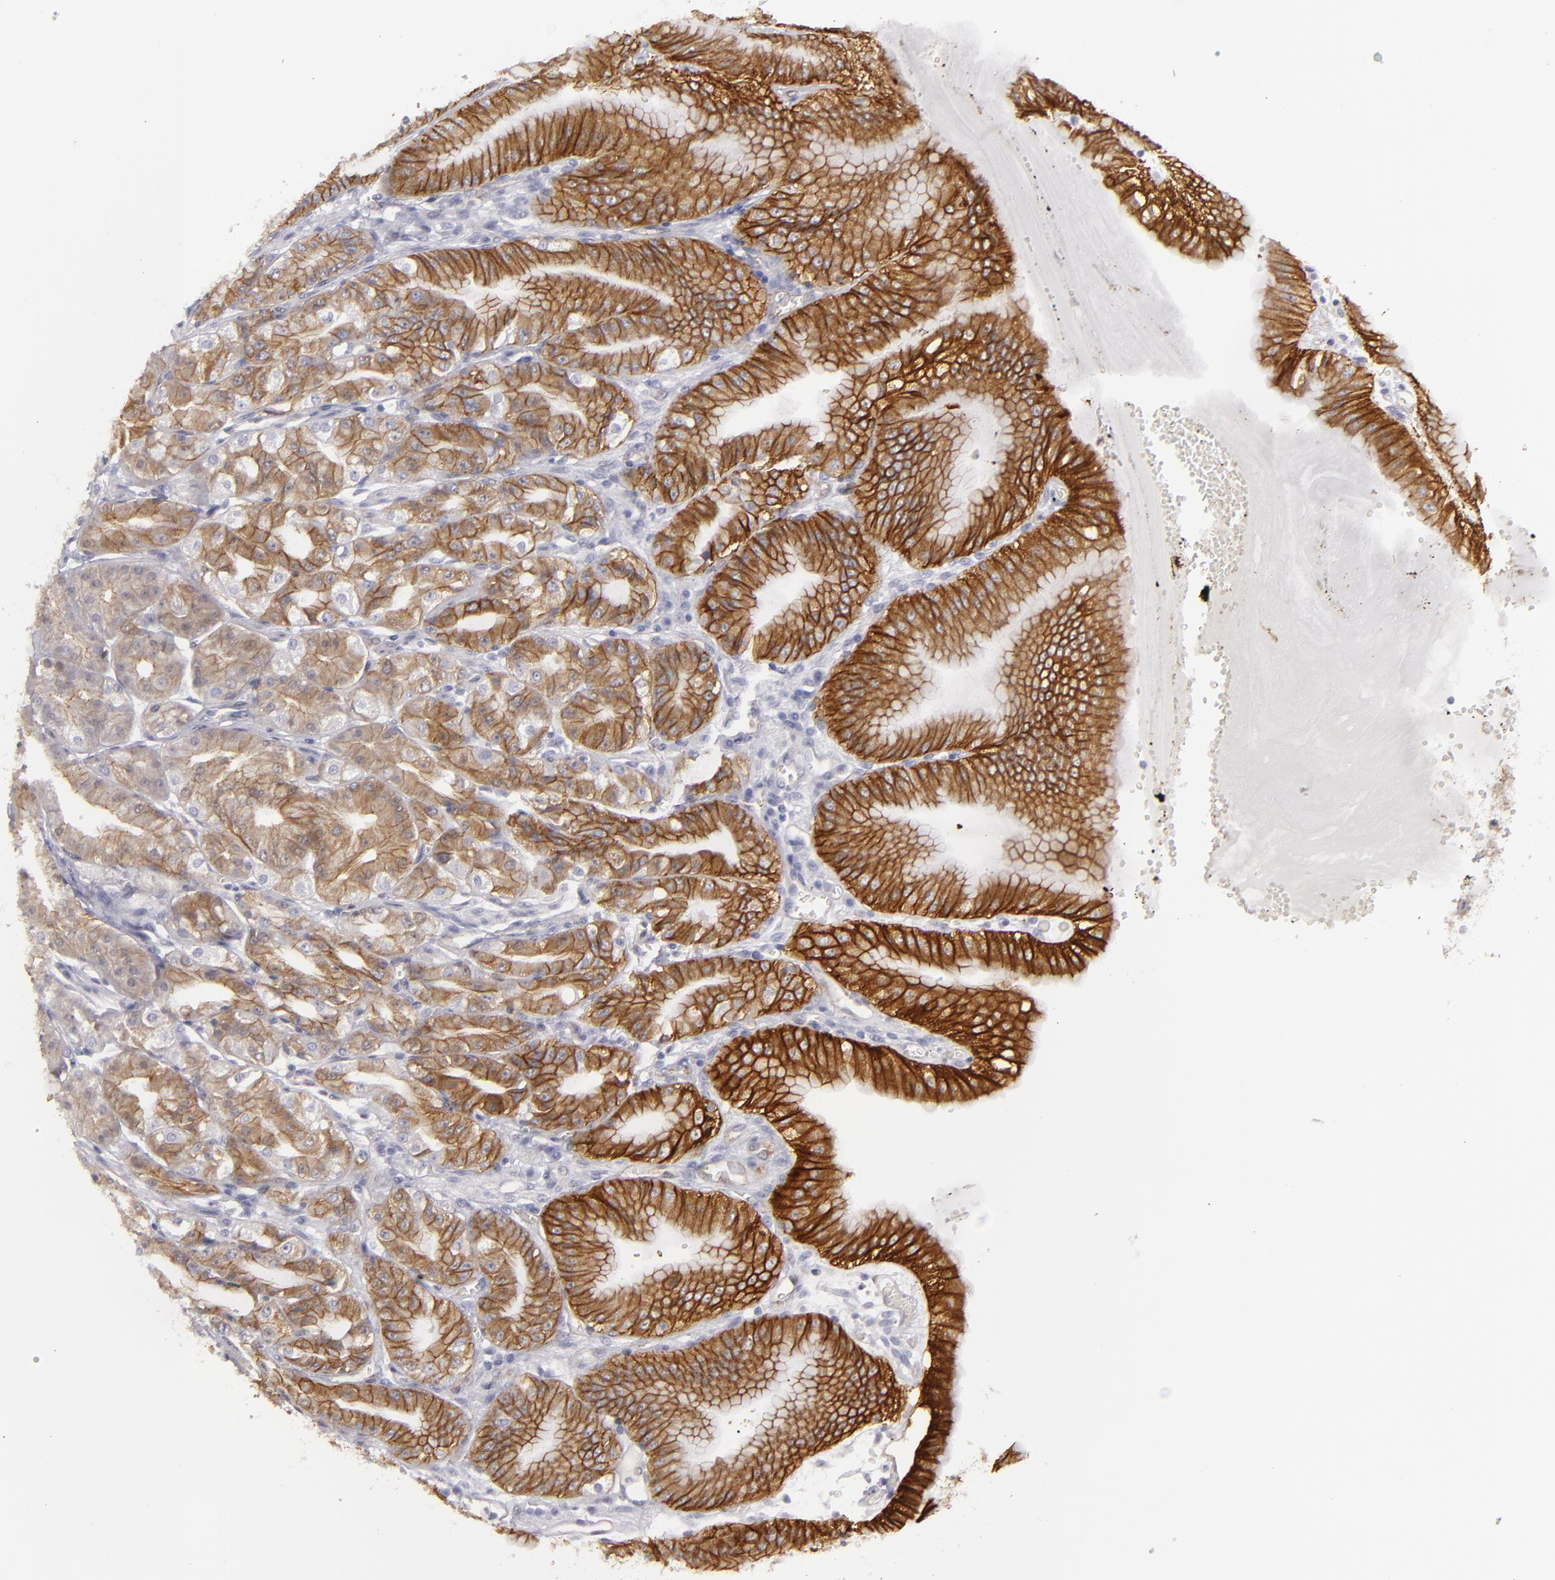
{"staining": {"intensity": "strong", "quantity": ">75%", "location": "cytoplasmic/membranous"}, "tissue": "stomach", "cell_type": "Glandular cells", "image_type": "normal", "snomed": [{"axis": "morphology", "description": "Normal tissue, NOS"}, {"axis": "topography", "description": "Stomach, lower"}], "caption": "This micrograph shows benign stomach stained with IHC to label a protein in brown. The cytoplasmic/membranous of glandular cells show strong positivity for the protein. Nuclei are counter-stained blue.", "gene": "JUP", "patient": {"sex": "male", "age": 71}}